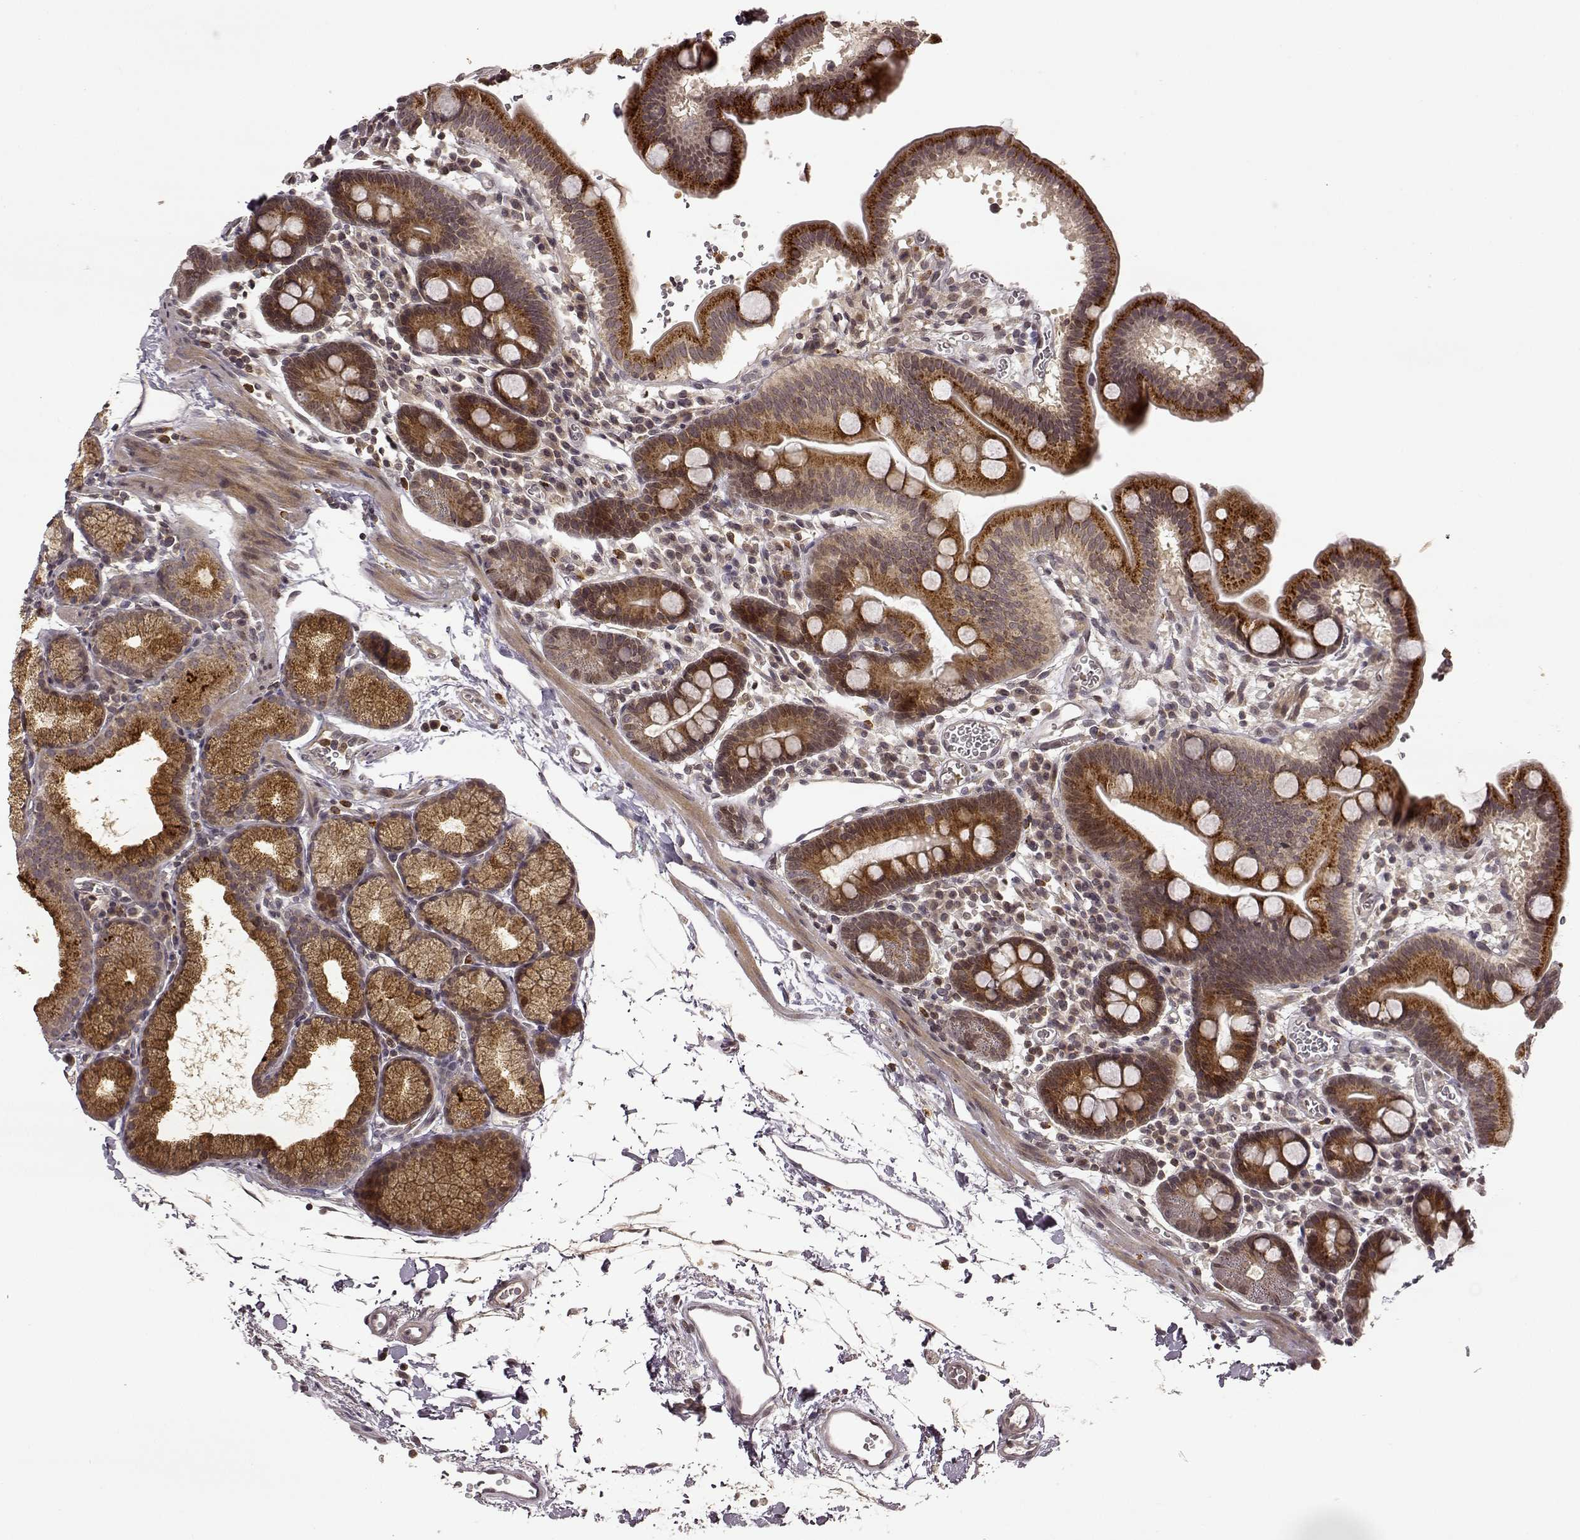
{"staining": {"intensity": "strong", "quantity": "25%-75%", "location": "cytoplasmic/membranous"}, "tissue": "duodenum", "cell_type": "Glandular cells", "image_type": "normal", "snomed": [{"axis": "morphology", "description": "Normal tissue, NOS"}, {"axis": "topography", "description": "Duodenum"}], "caption": "Protein analysis of normal duodenum displays strong cytoplasmic/membranous expression in about 25%-75% of glandular cells.", "gene": "TRMU", "patient": {"sex": "male", "age": 59}}